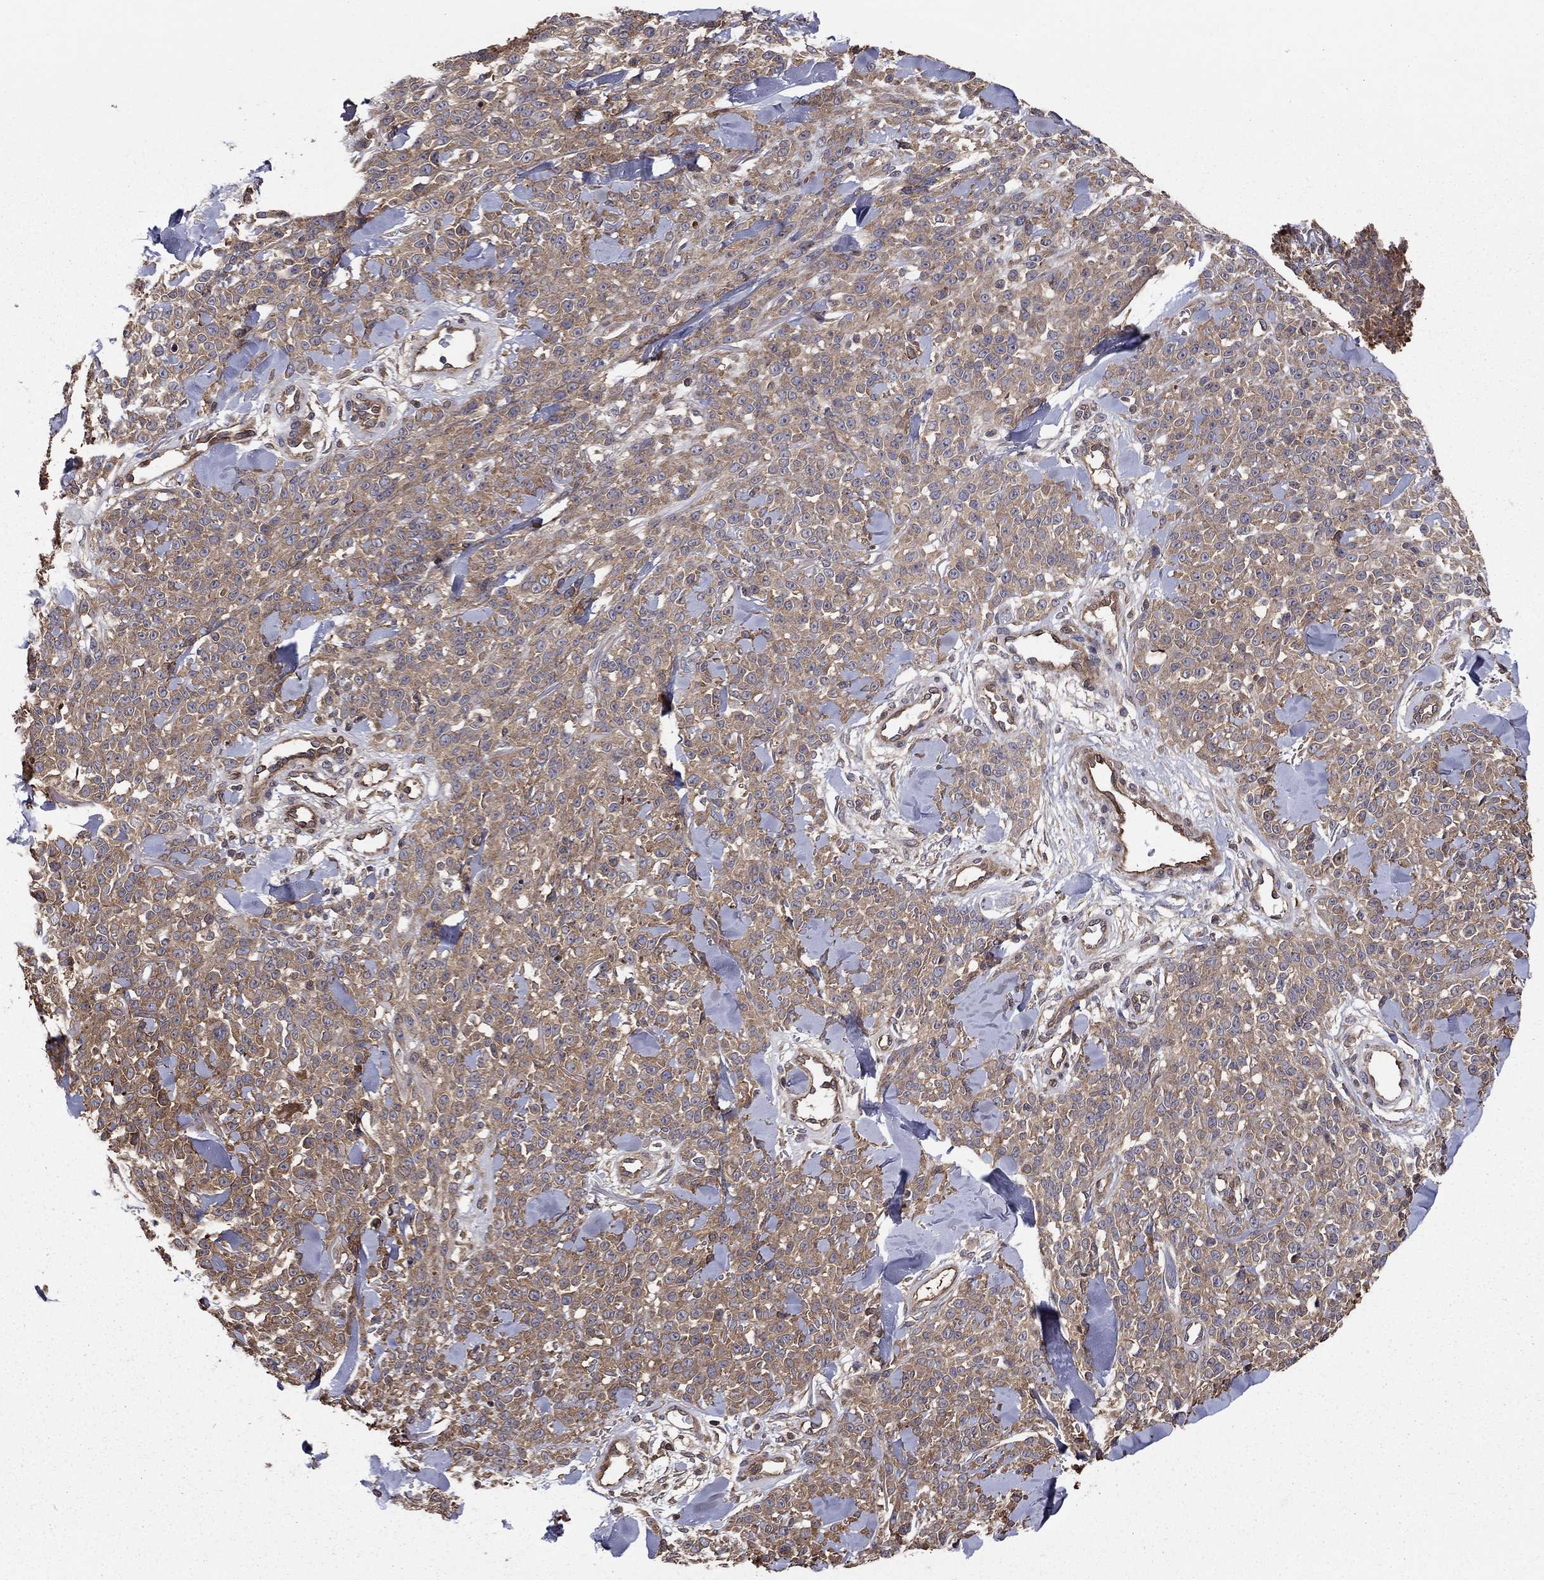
{"staining": {"intensity": "weak", "quantity": "25%-75%", "location": "cytoplasmic/membranous"}, "tissue": "melanoma", "cell_type": "Tumor cells", "image_type": "cancer", "snomed": [{"axis": "morphology", "description": "Malignant melanoma, NOS"}, {"axis": "topography", "description": "Skin"}, {"axis": "topography", "description": "Skin of trunk"}], "caption": "This is a photomicrograph of IHC staining of melanoma, which shows weak positivity in the cytoplasmic/membranous of tumor cells.", "gene": "BABAM2", "patient": {"sex": "male", "age": 74}}